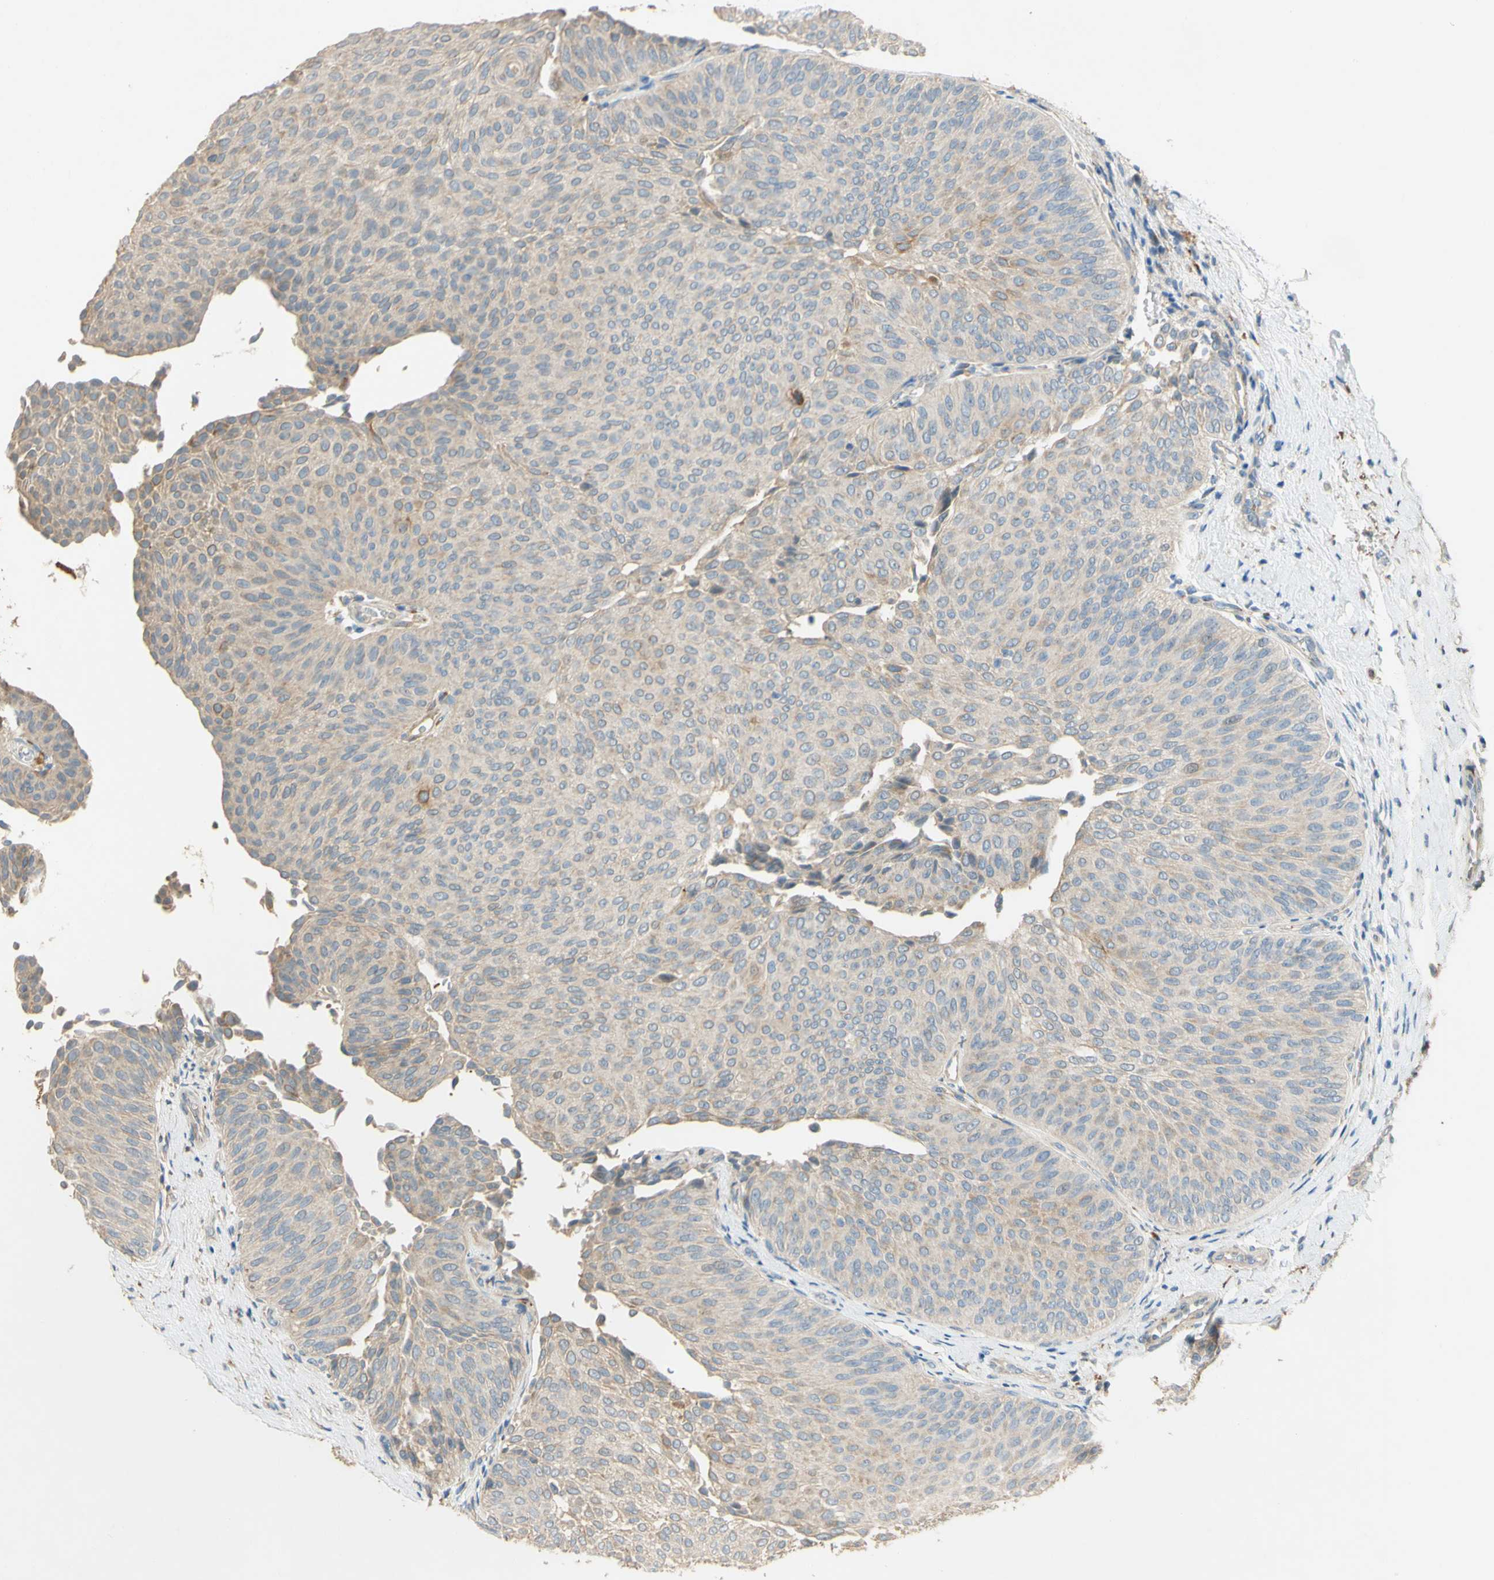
{"staining": {"intensity": "weak", "quantity": "25%-75%", "location": "cytoplasmic/membranous"}, "tissue": "urothelial cancer", "cell_type": "Tumor cells", "image_type": "cancer", "snomed": [{"axis": "morphology", "description": "Urothelial carcinoma, Low grade"}, {"axis": "topography", "description": "Urinary bladder"}], "caption": "Protein analysis of urothelial carcinoma (low-grade) tissue demonstrates weak cytoplasmic/membranous staining in about 25%-75% of tumor cells. The protein of interest is stained brown, and the nuclei are stained in blue (DAB (3,3'-diaminobenzidine) IHC with brightfield microscopy, high magnification).", "gene": "DKK3", "patient": {"sex": "female", "age": 60}}